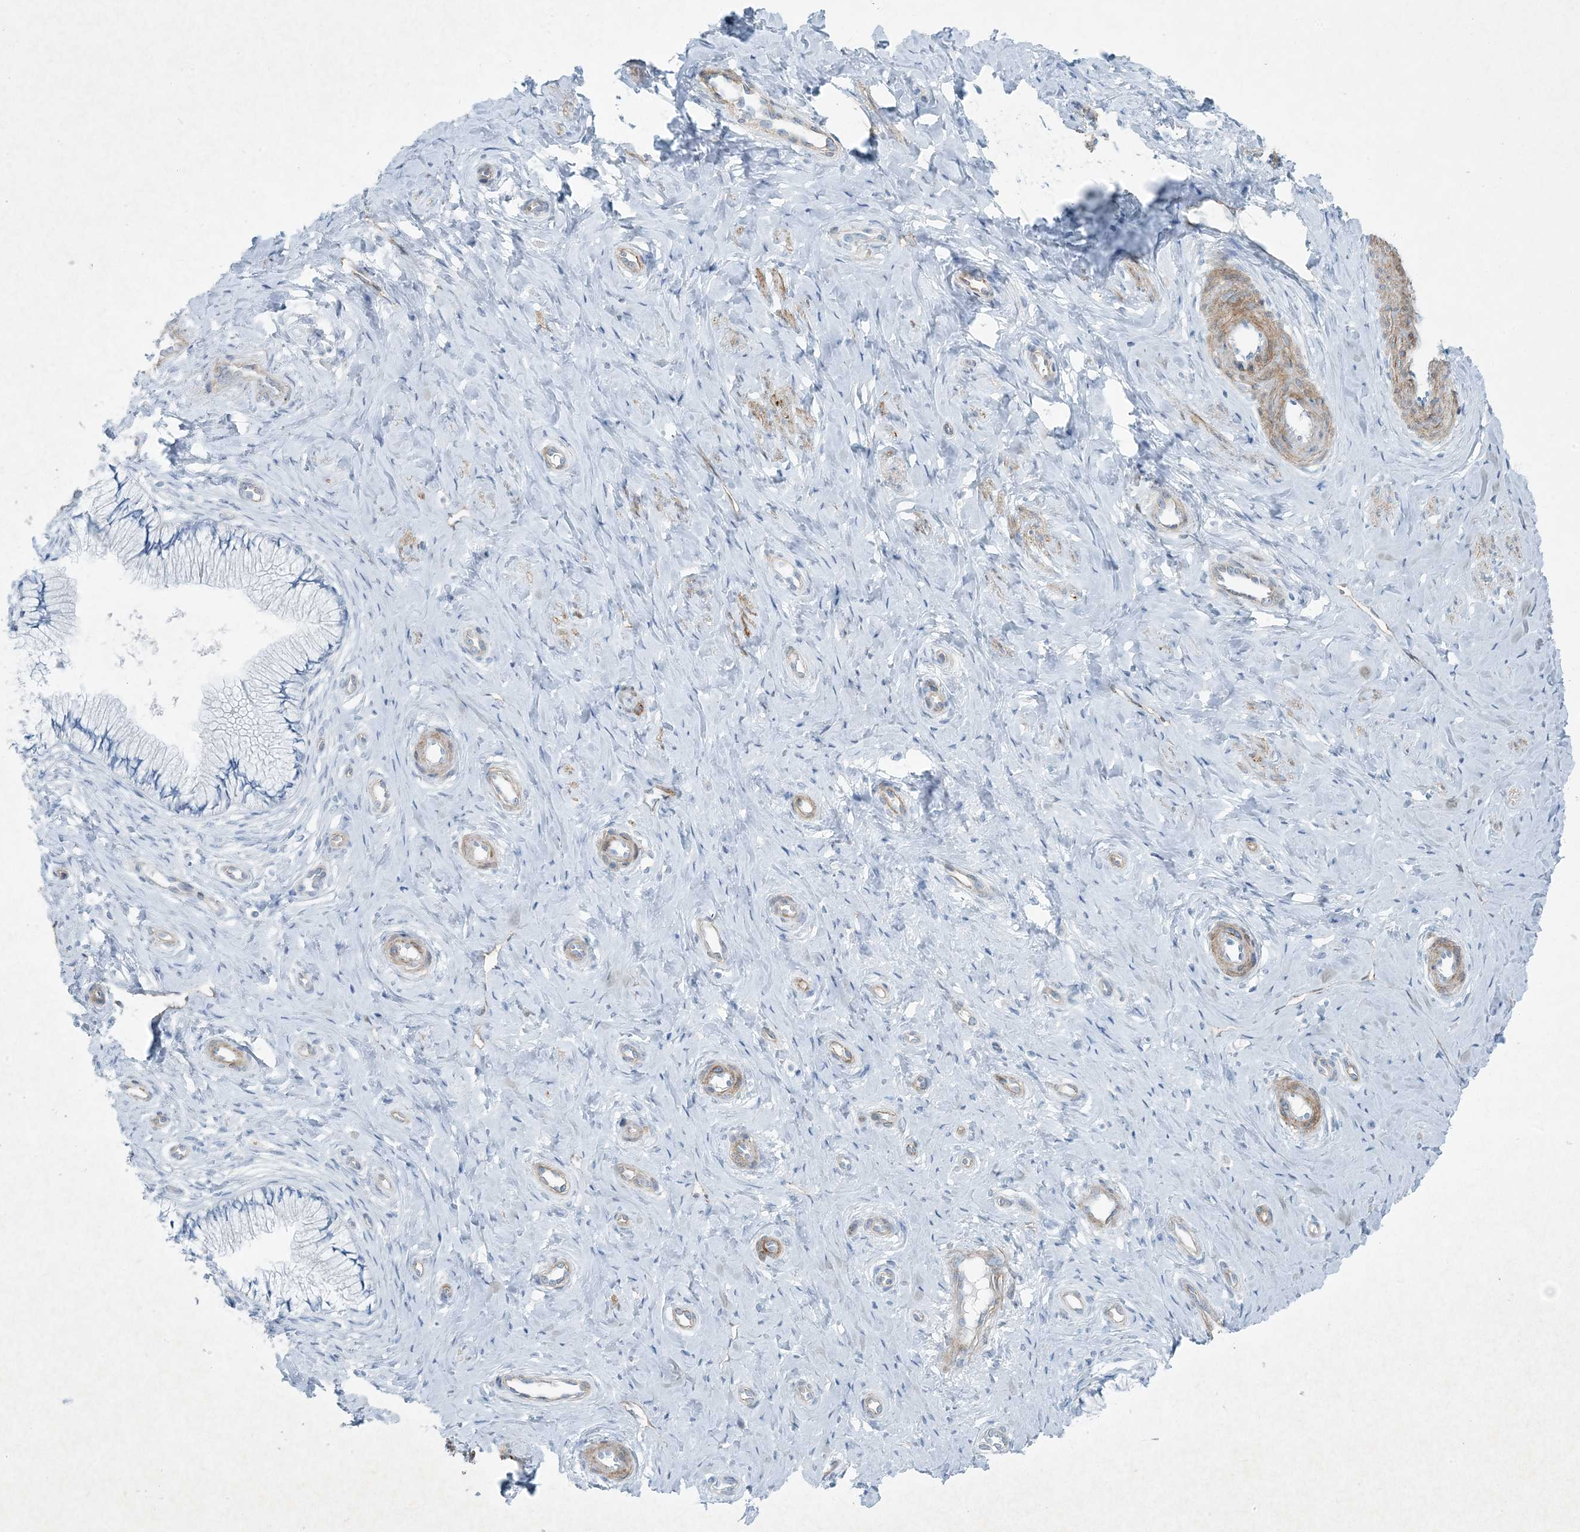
{"staining": {"intensity": "negative", "quantity": "none", "location": "none"}, "tissue": "cervix", "cell_type": "Glandular cells", "image_type": "normal", "snomed": [{"axis": "morphology", "description": "Normal tissue, NOS"}, {"axis": "topography", "description": "Cervix"}], "caption": "A photomicrograph of cervix stained for a protein exhibits no brown staining in glandular cells.", "gene": "PGM5", "patient": {"sex": "female", "age": 36}}